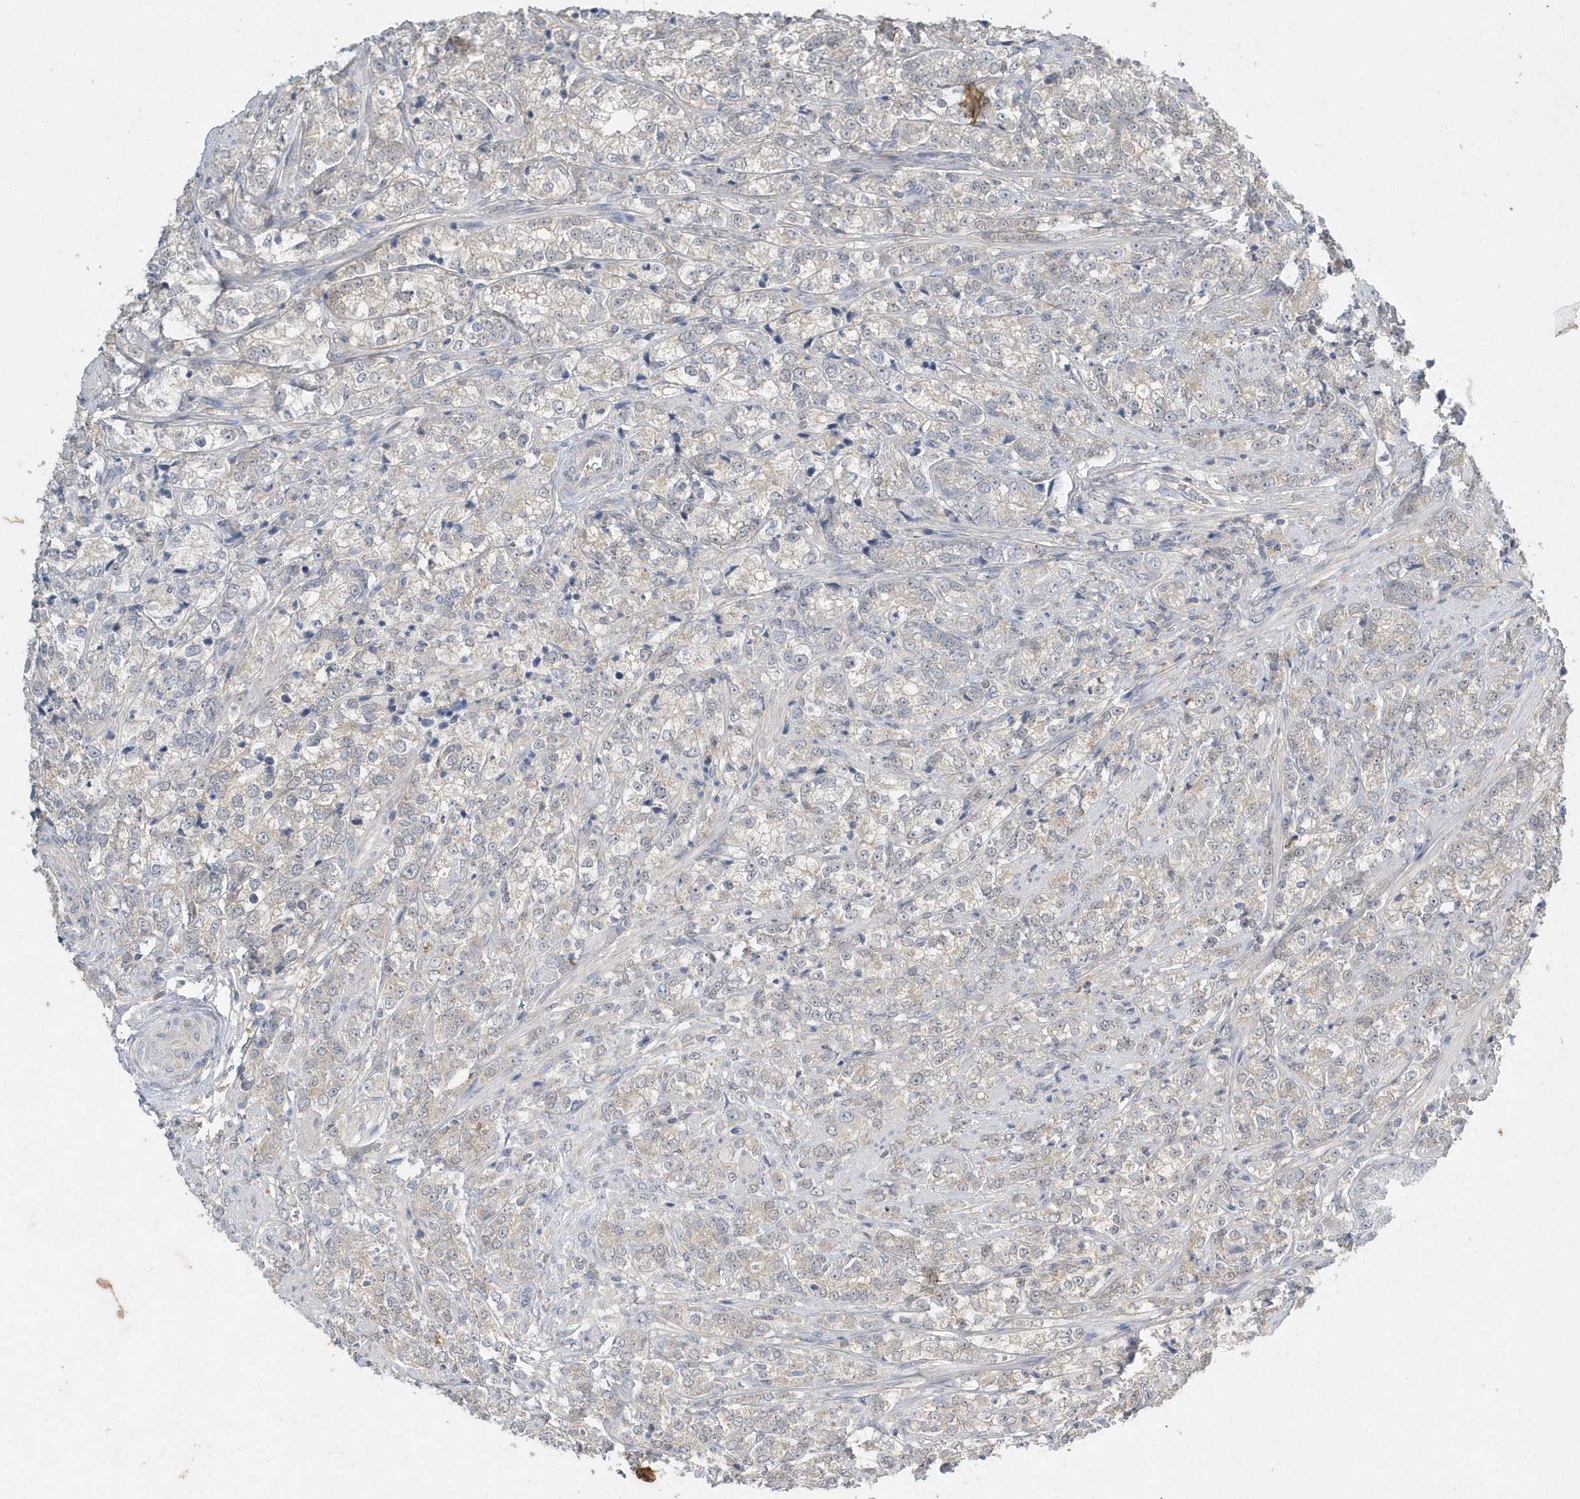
{"staining": {"intensity": "weak", "quantity": "25%-75%", "location": "cytoplasmic/membranous"}, "tissue": "prostate cancer", "cell_type": "Tumor cells", "image_type": "cancer", "snomed": [{"axis": "morphology", "description": "Adenocarcinoma, High grade"}, {"axis": "topography", "description": "Prostate"}], "caption": "This is an image of immunohistochemistry (IHC) staining of adenocarcinoma (high-grade) (prostate), which shows weak staining in the cytoplasmic/membranous of tumor cells.", "gene": "AKR7A2", "patient": {"sex": "male", "age": 69}}